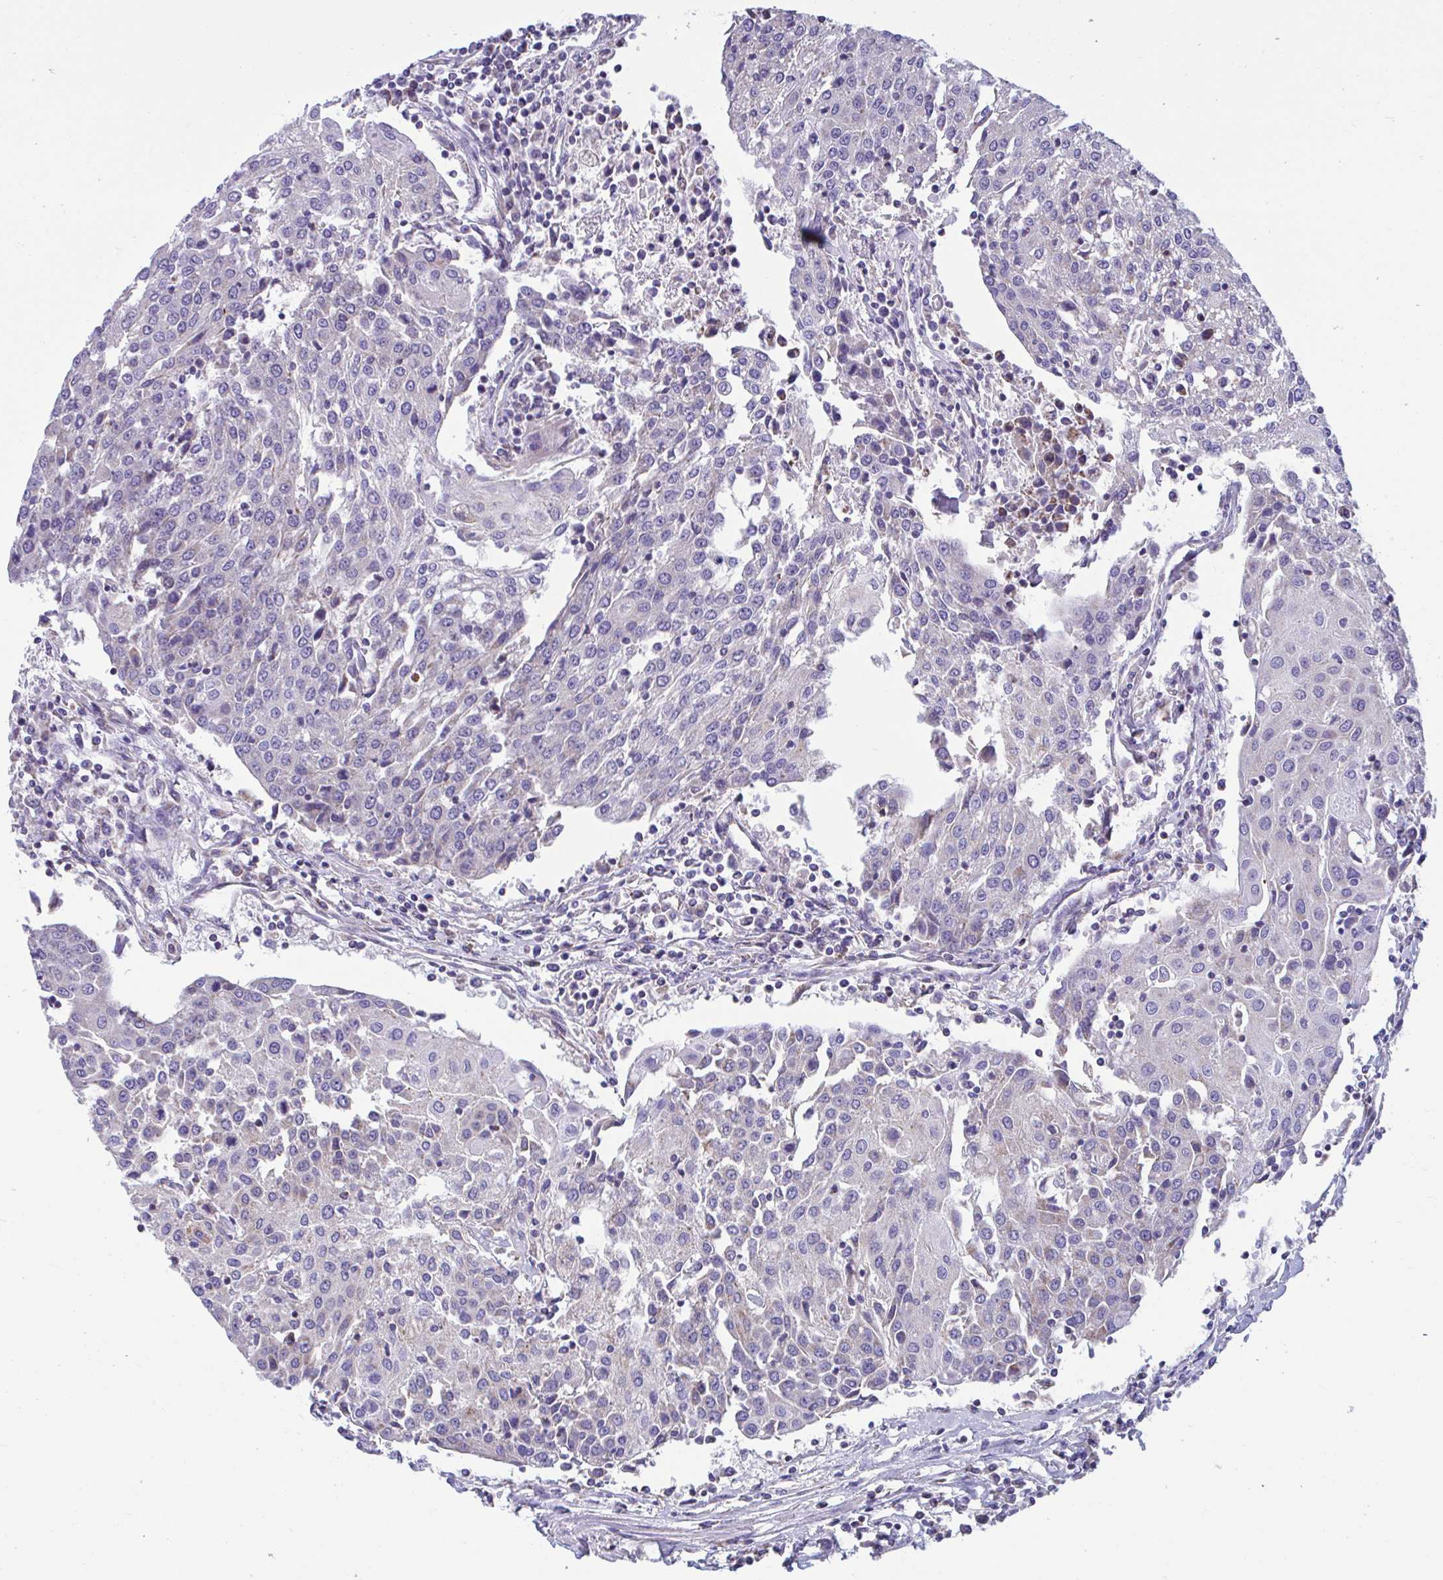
{"staining": {"intensity": "weak", "quantity": "<25%", "location": "cytoplasmic/membranous"}, "tissue": "urothelial cancer", "cell_type": "Tumor cells", "image_type": "cancer", "snomed": [{"axis": "morphology", "description": "Urothelial carcinoma, High grade"}, {"axis": "topography", "description": "Urinary bladder"}], "caption": "A high-resolution photomicrograph shows IHC staining of urothelial carcinoma (high-grade), which shows no significant expression in tumor cells. (DAB (3,3'-diaminobenzidine) immunohistochemistry, high magnification).", "gene": "OR13A1", "patient": {"sex": "female", "age": 85}}